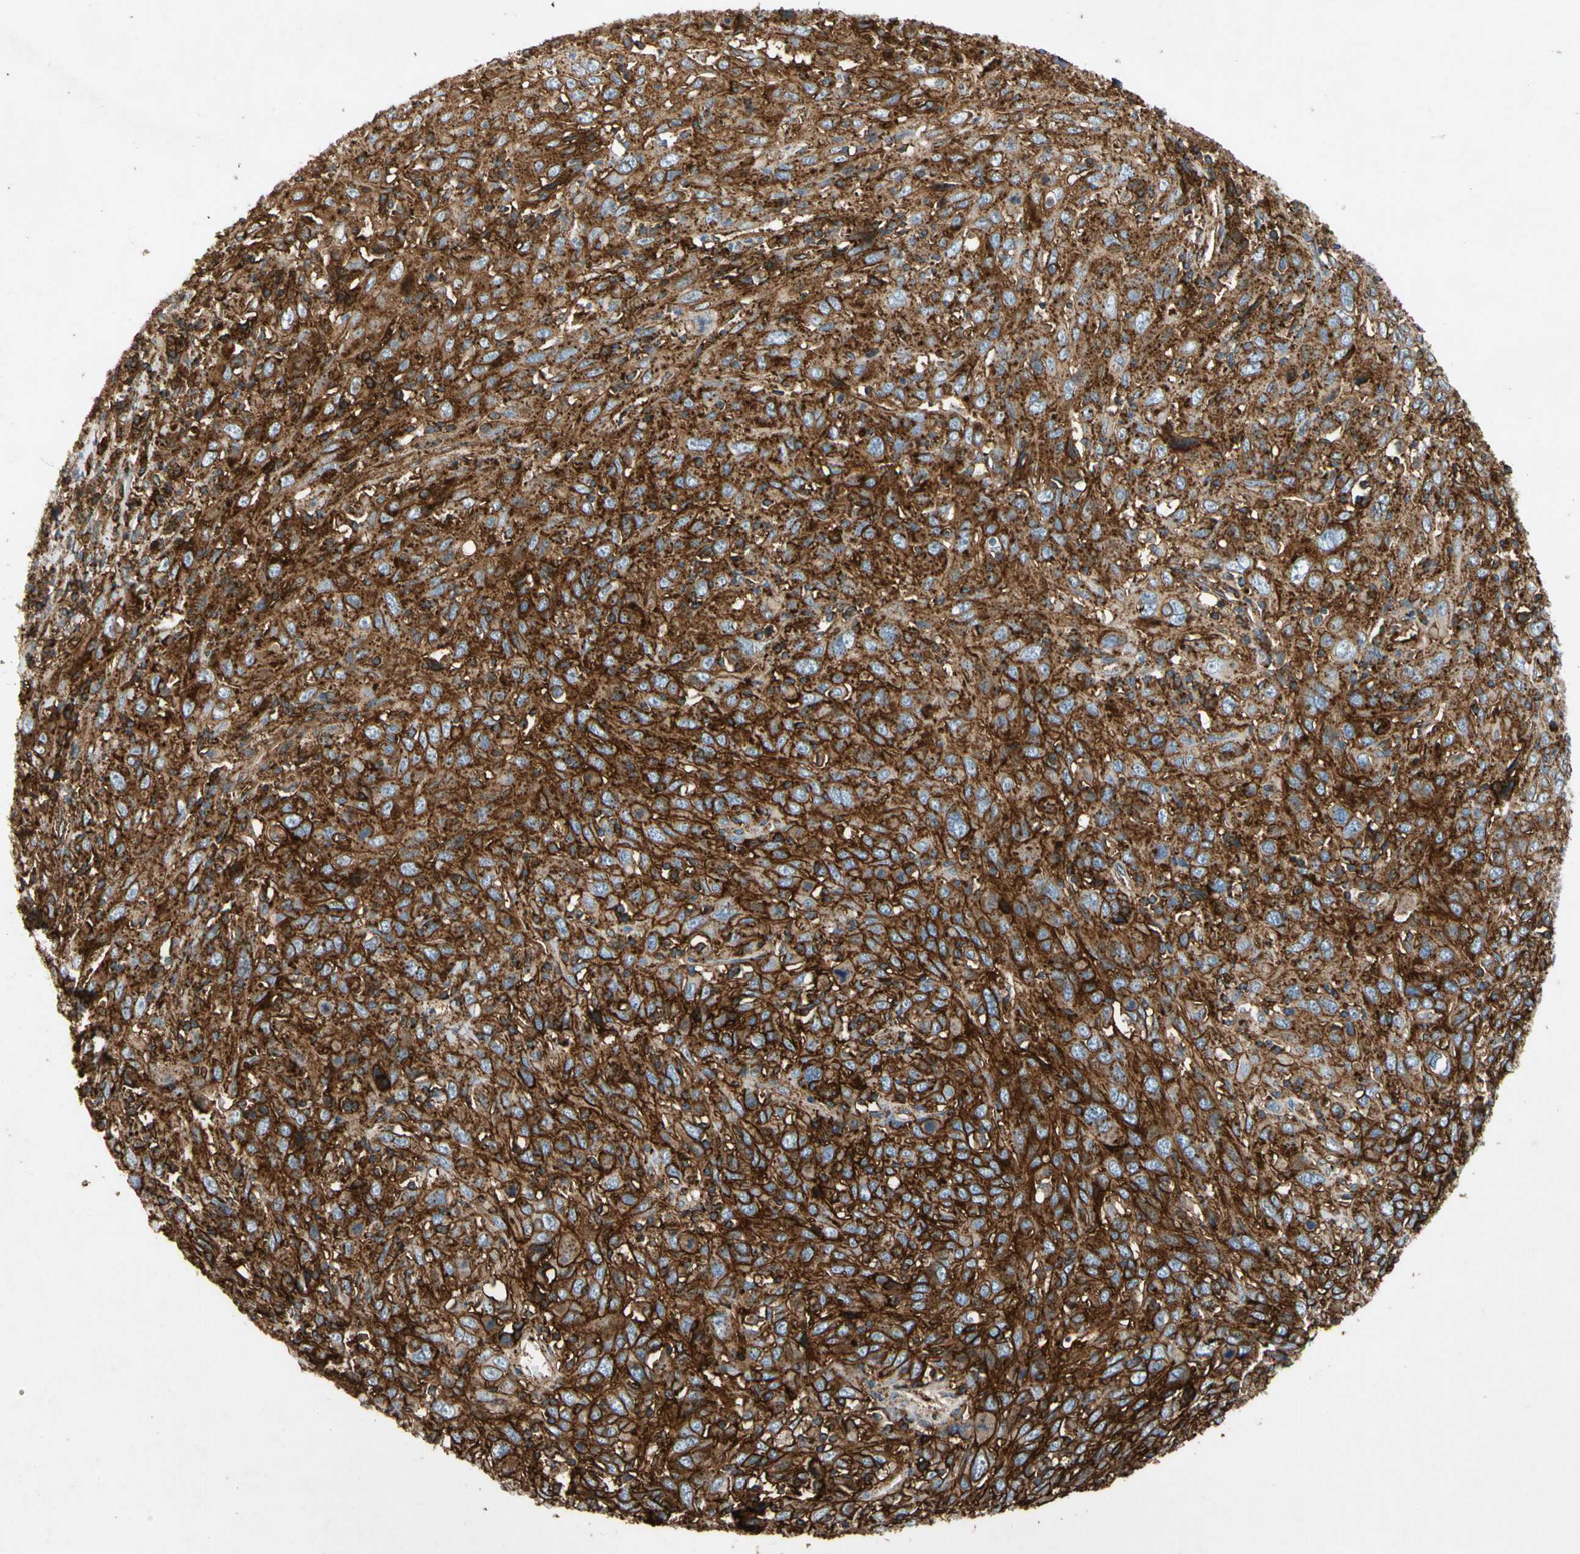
{"staining": {"intensity": "strong", "quantity": ">75%", "location": "cytoplasmic/membranous"}, "tissue": "cervical cancer", "cell_type": "Tumor cells", "image_type": "cancer", "snomed": [{"axis": "morphology", "description": "Squamous cell carcinoma, NOS"}, {"axis": "topography", "description": "Cervix"}], "caption": "Immunohistochemical staining of cervical squamous cell carcinoma reveals high levels of strong cytoplasmic/membranous protein staining in about >75% of tumor cells.", "gene": "NDFIP2", "patient": {"sex": "female", "age": 46}}